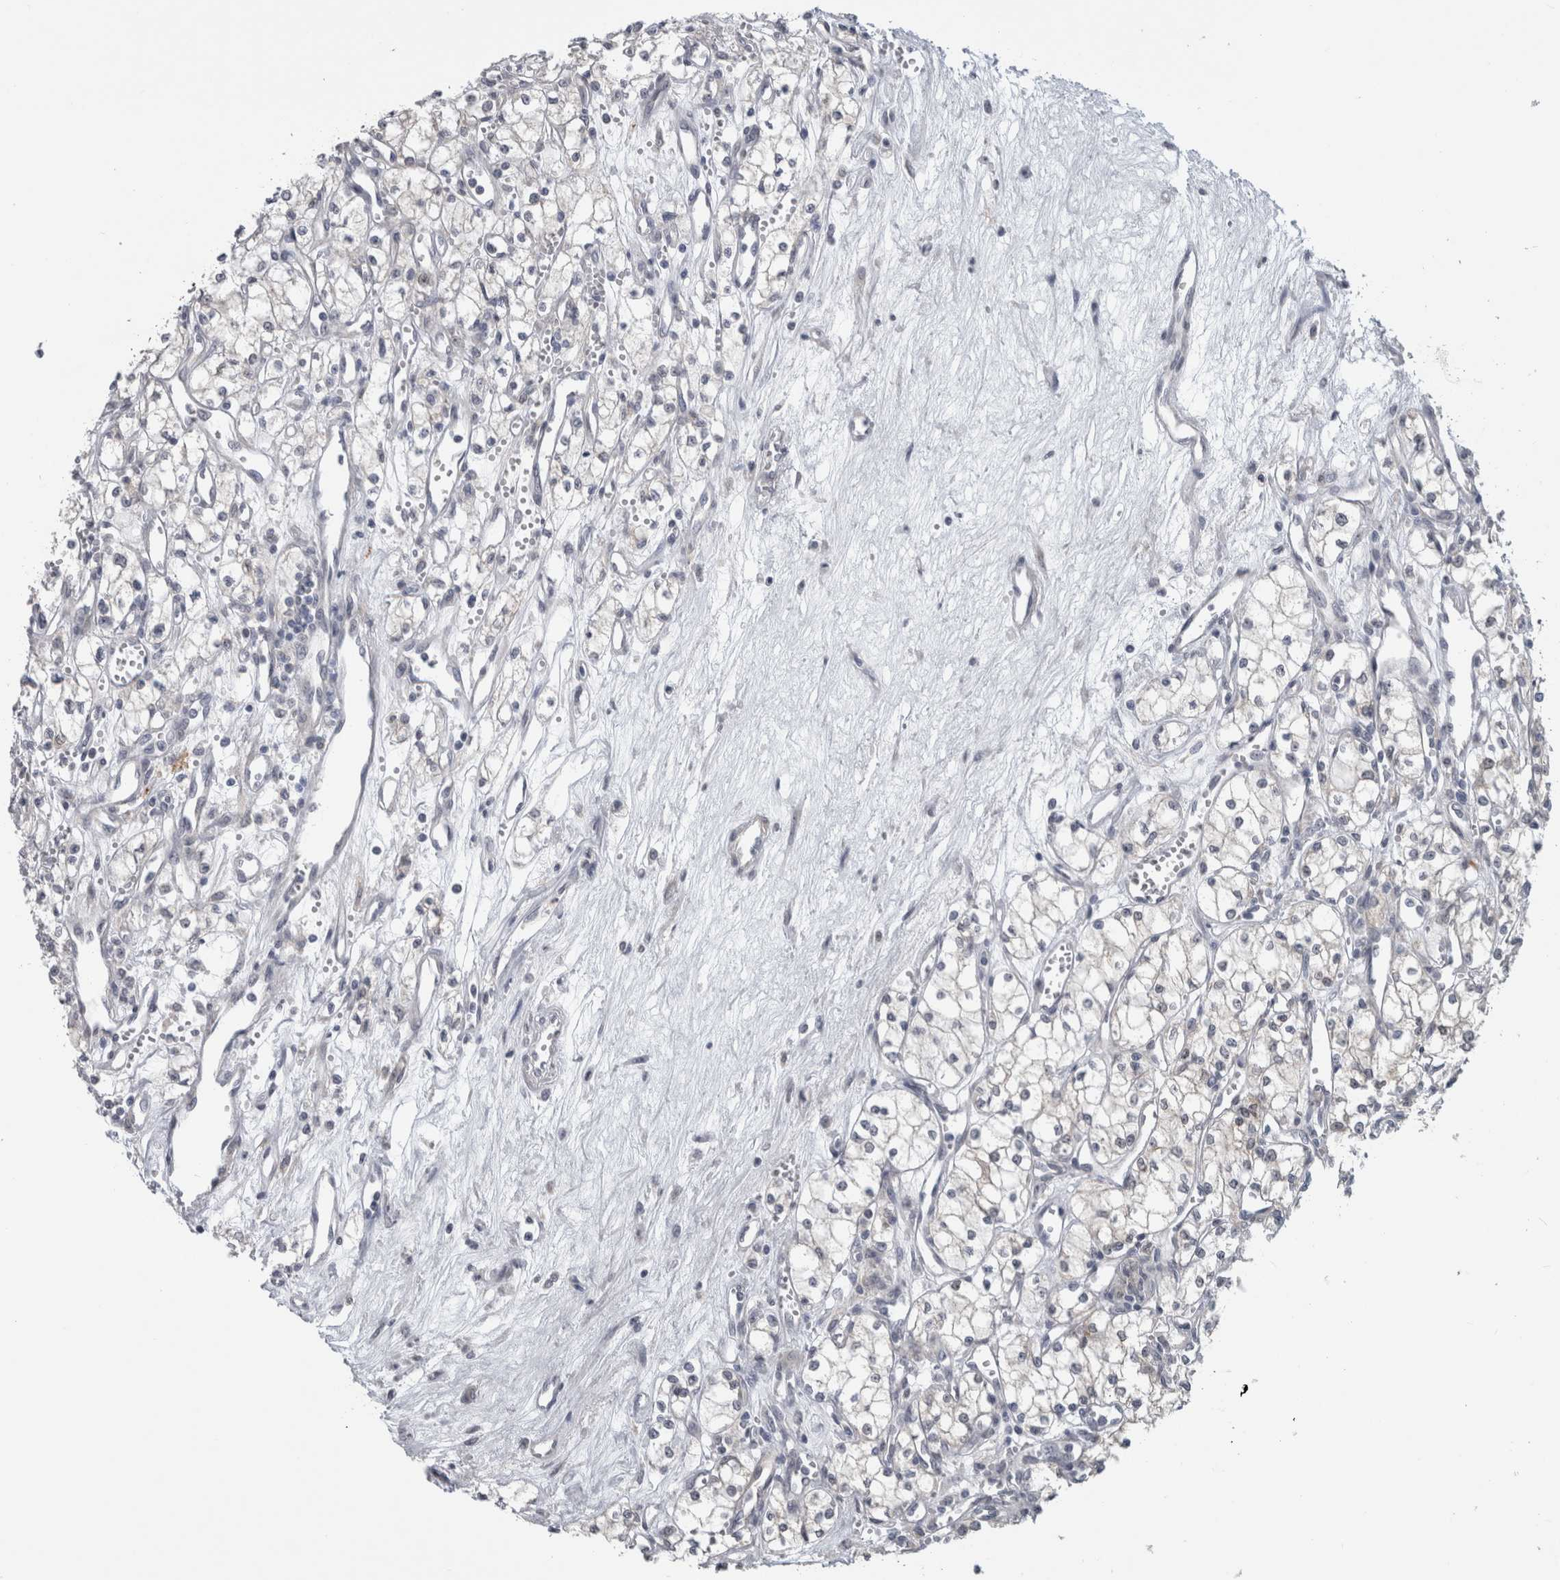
{"staining": {"intensity": "negative", "quantity": "none", "location": "none"}, "tissue": "renal cancer", "cell_type": "Tumor cells", "image_type": "cancer", "snomed": [{"axis": "morphology", "description": "Adenocarcinoma, NOS"}, {"axis": "topography", "description": "Kidney"}], "caption": "Adenocarcinoma (renal) was stained to show a protein in brown. There is no significant staining in tumor cells.", "gene": "TMEM242", "patient": {"sex": "male", "age": 59}}